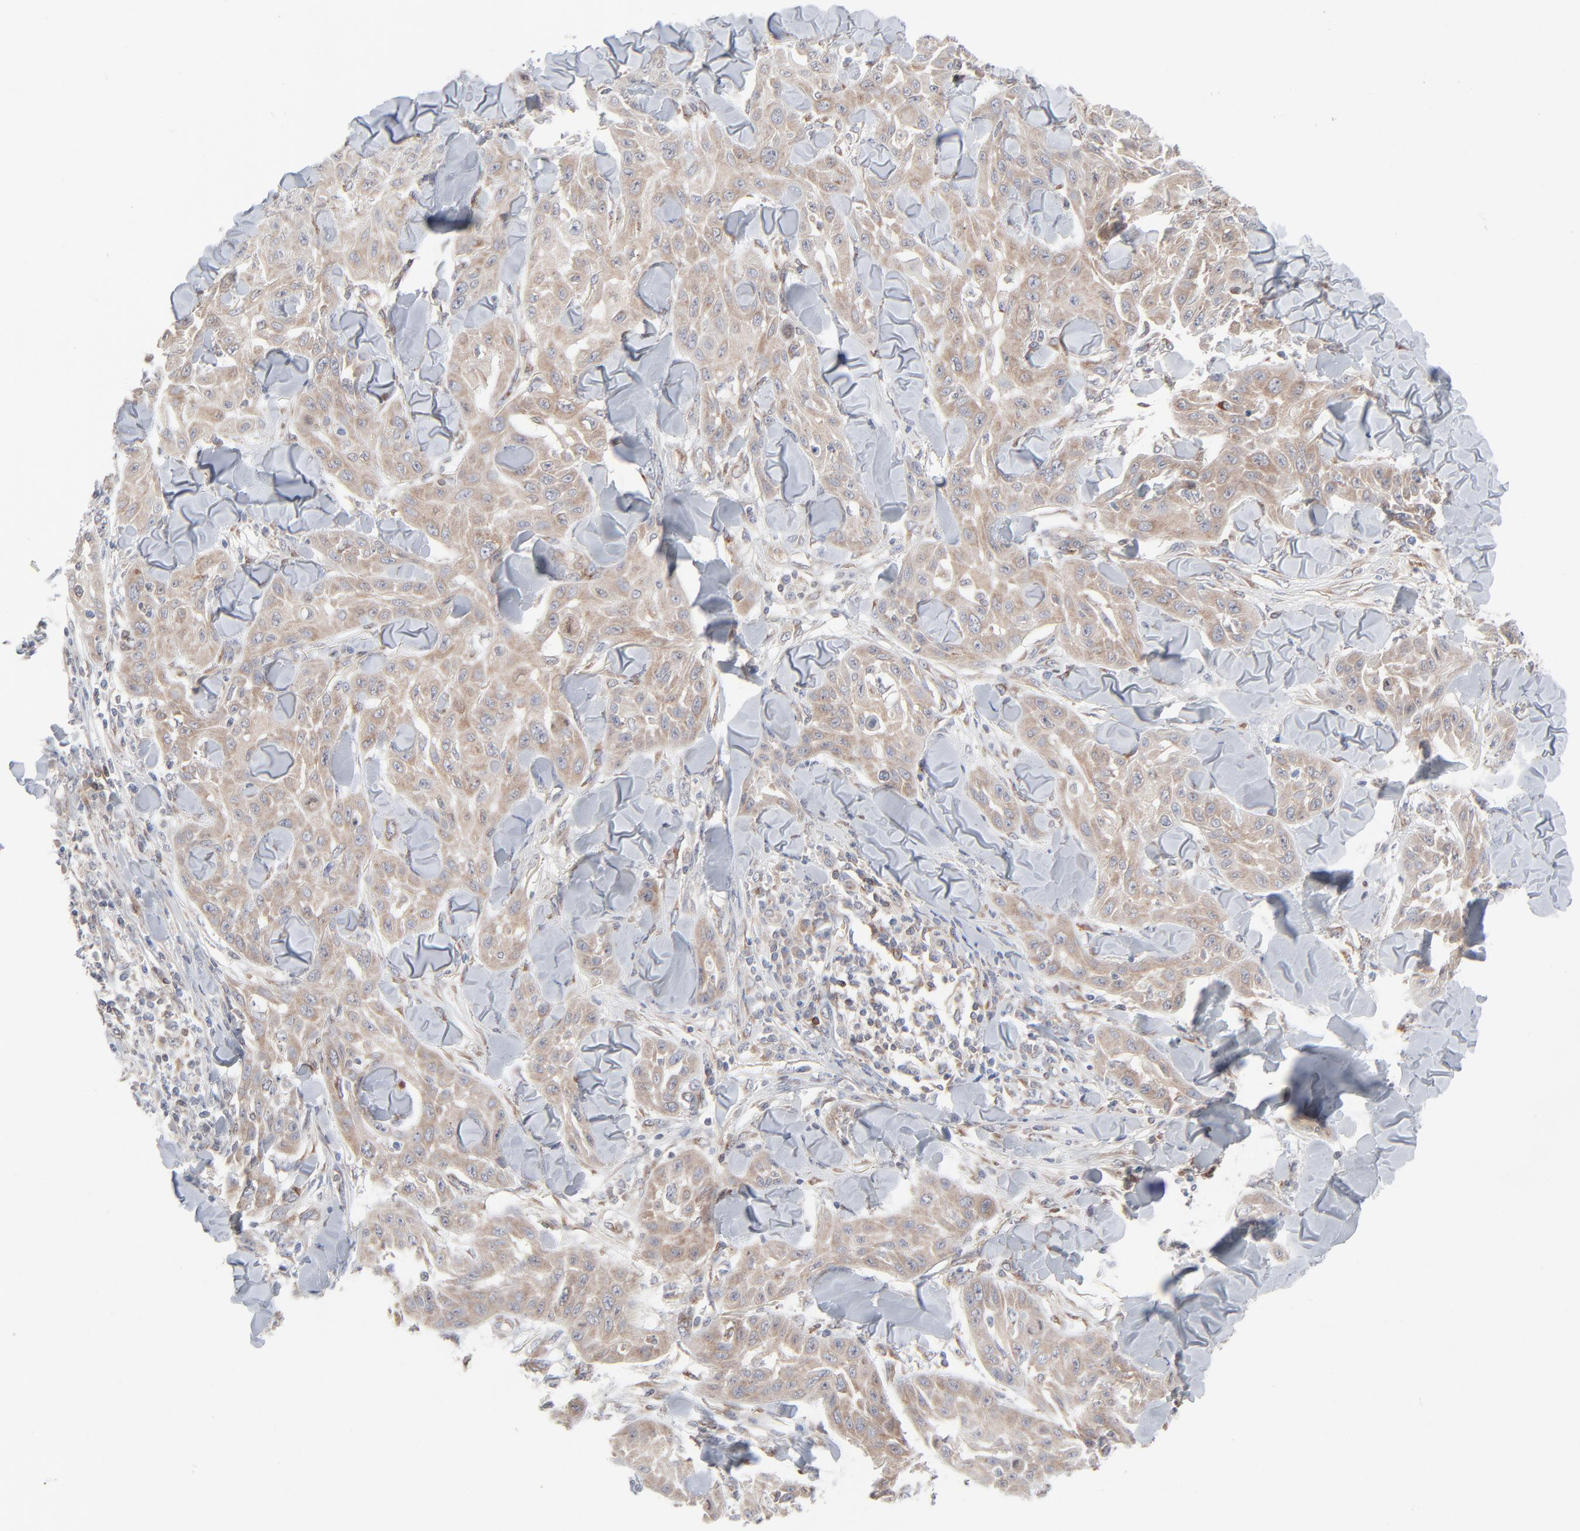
{"staining": {"intensity": "weak", "quantity": ">75%", "location": "cytoplasmic/membranous"}, "tissue": "skin cancer", "cell_type": "Tumor cells", "image_type": "cancer", "snomed": [{"axis": "morphology", "description": "Squamous cell carcinoma, NOS"}, {"axis": "topography", "description": "Skin"}], "caption": "Brown immunohistochemical staining in human squamous cell carcinoma (skin) exhibits weak cytoplasmic/membranous positivity in approximately >75% of tumor cells. Ihc stains the protein in brown and the nuclei are stained blue.", "gene": "KDSR", "patient": {"sex": "male", "age": 24}}